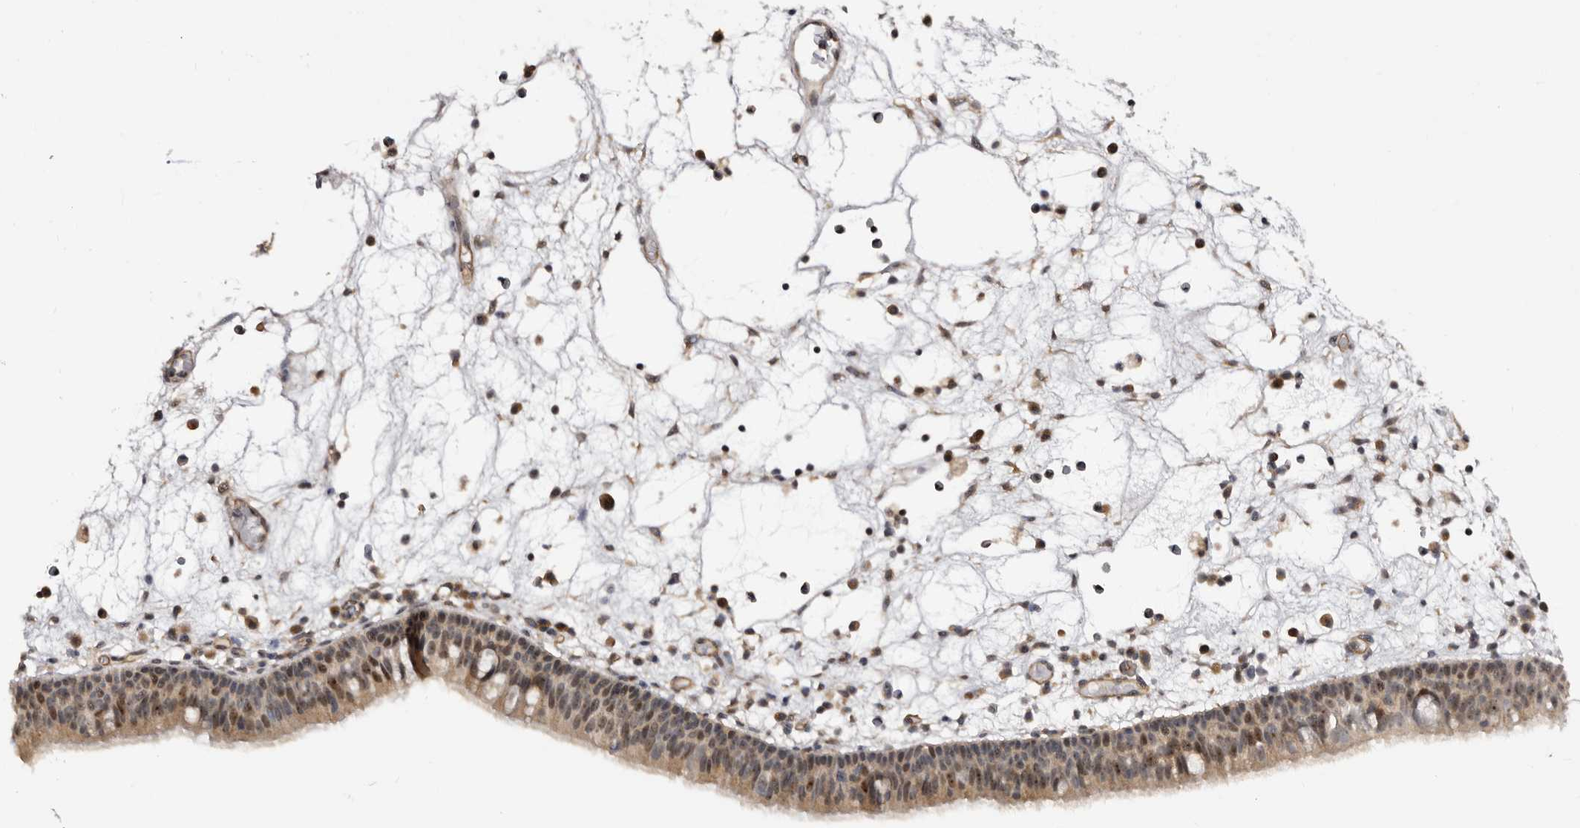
{"staining": {"intensity": "weak", "quantity": ">75%", "location": "cytoplasmic/membranous"}, "tissue": "nasopharynx", "cell_type": "Respiratory epithelial cells", "image_type": "normal", "snomed": [{"axis": "morphology", "description": "Normal tissue, NOS"}, {"axis": "morphology", "description": "Inflammation, NOS"}, {"axis": "morphology", "description": "Malignant melanoma, Metastatic site"}, {"axis": "topography", "description": "Nasopharynx"}], "caption": "IHC photomicrograph of normal human nasopharynx stained for a protein (brown), which exhibits low levels of weak cytoplasmic/membranous positivity in about >75% of respiratory epithelial cells.", "gene": "NOL12", "patient": {"sex": "male", "age": 70}}